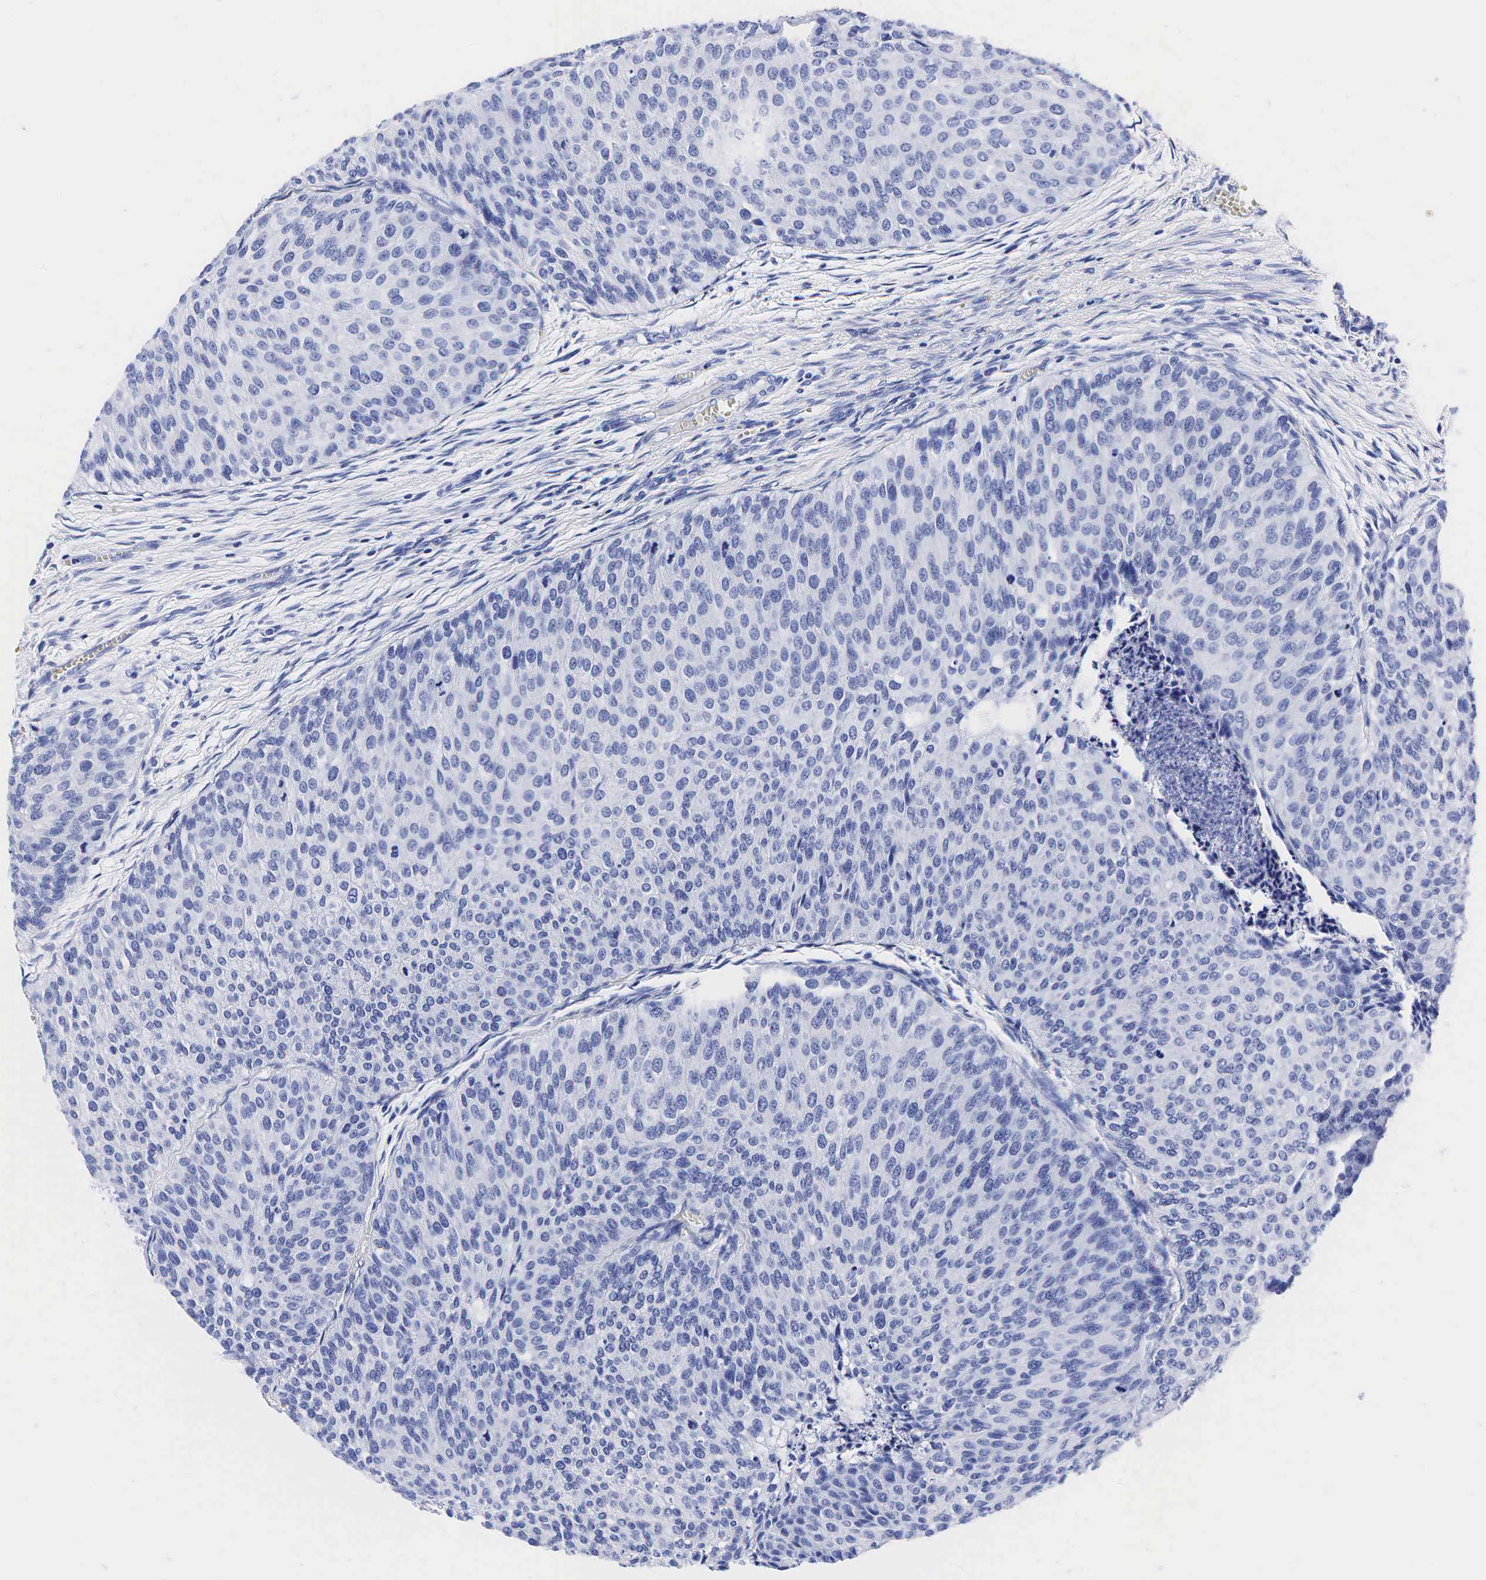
{"staining": {"intensity": "negative", "quantity": "none", "location": "none"}, "tissue": "urothelial cancer", "cell_type": "Tumor cells", "image_type": "cancer", "snomed": [{"axis": "morphology", "description": "Urothelial carcinoma, Low grade"}, {"axis": "topography", "description": "Urinary bladder"}], "caption": "Immunohistochemistry of urothelial cancer displays no staining in tumor cells.", "gene": "TG", "patient": {"sex": "male", "age": 84}}